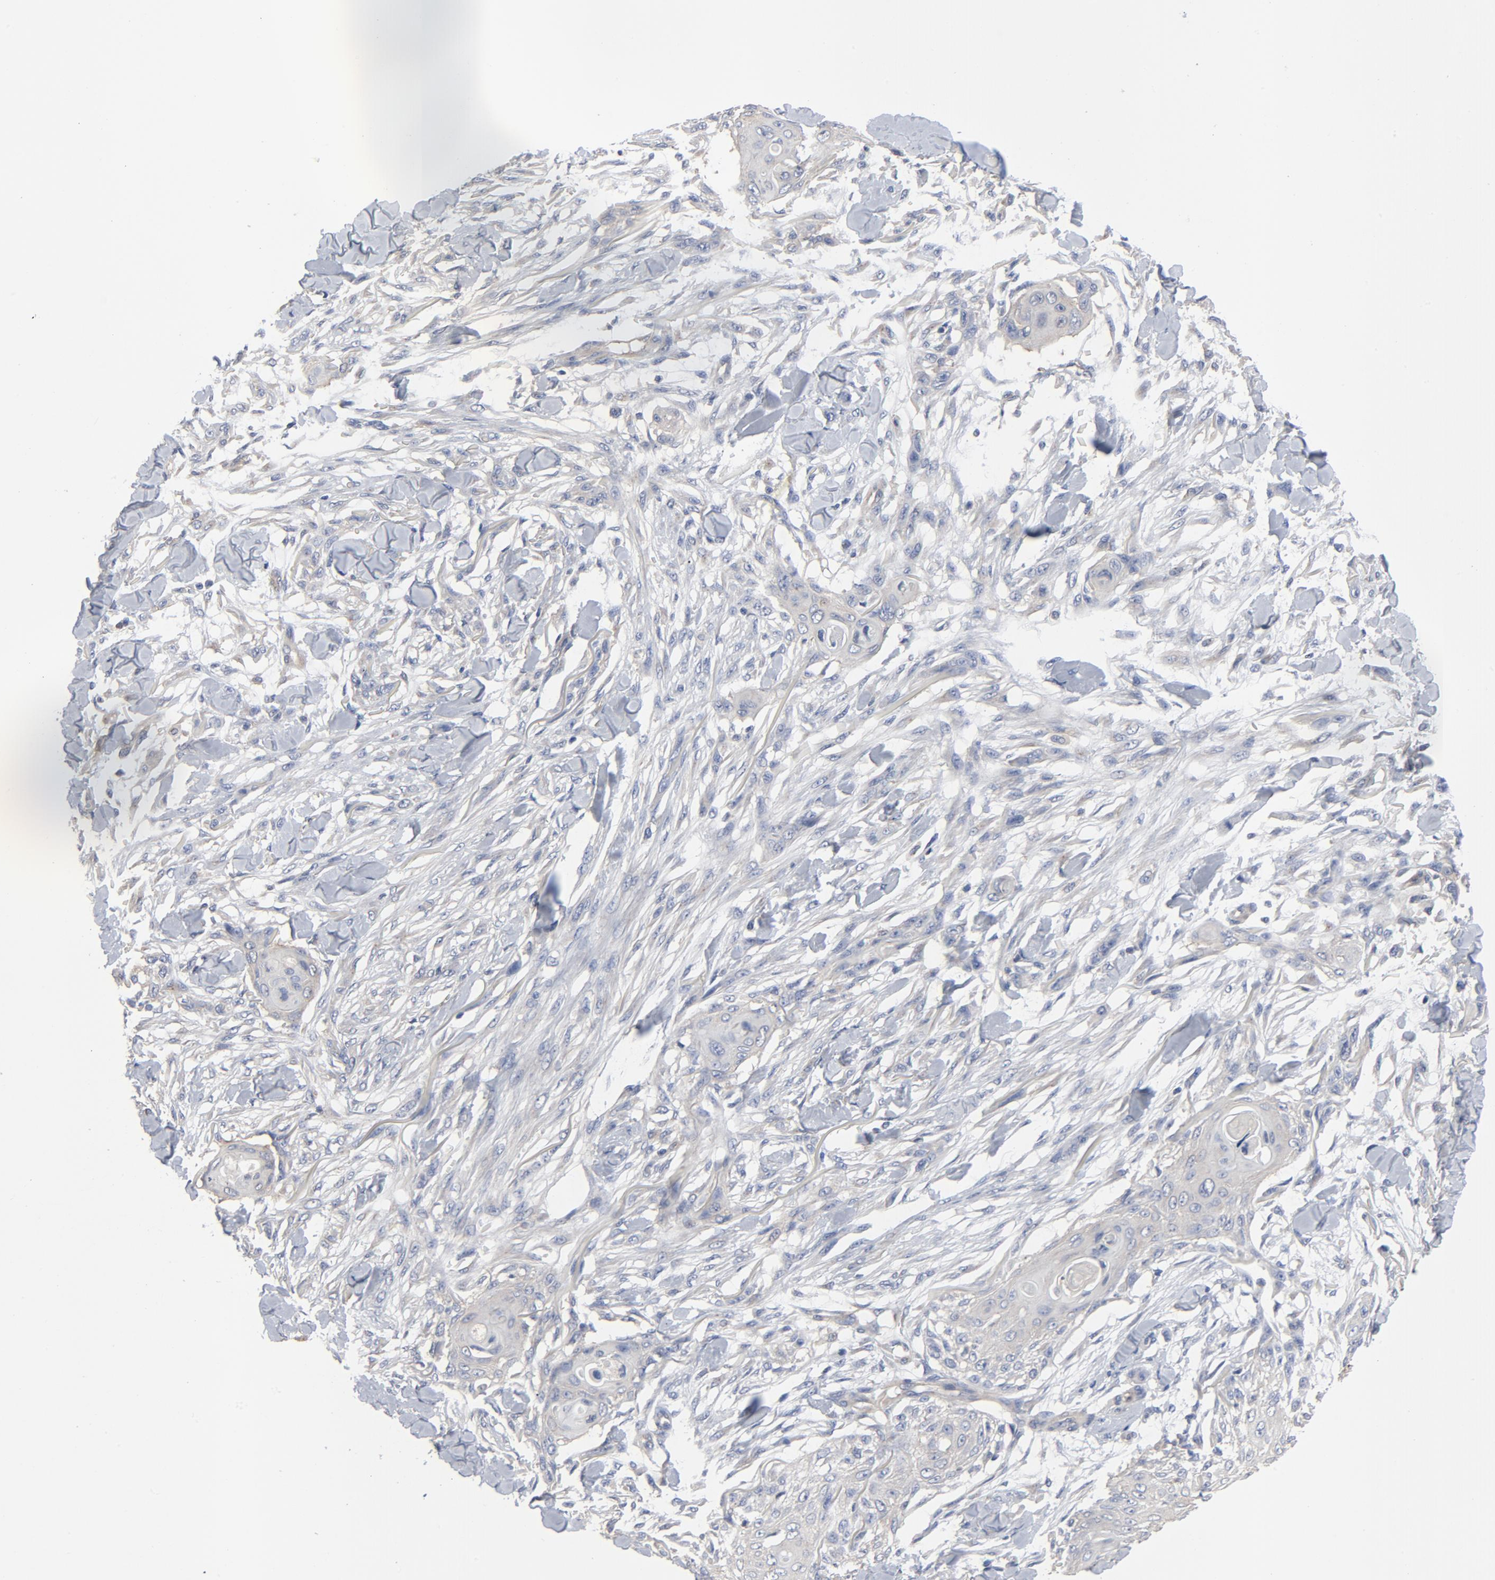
{"staining": {"intensity": "weak", "quantity": "<25%", "location": "cytoplasmic/membranous"}, "tissue": "skin cancer", "cell_type": "Tumor cells", "image_type": "cancer", "snomed": [{"axis": "morphology", "description": "Normal tissue, NOS"}, {"axis": "morphology", "description": "Squamous cell carcinoma, NOS"}, {"axis": "topography", "description": "Skin"}], "caption": "Immunohistochemistry (IHC) image of human skin cancer stained for a protein (brown), which reveals no staining in tumor cells.", "gene": "DYNLT3", "patient": {"sex": "female", "age": 59}}